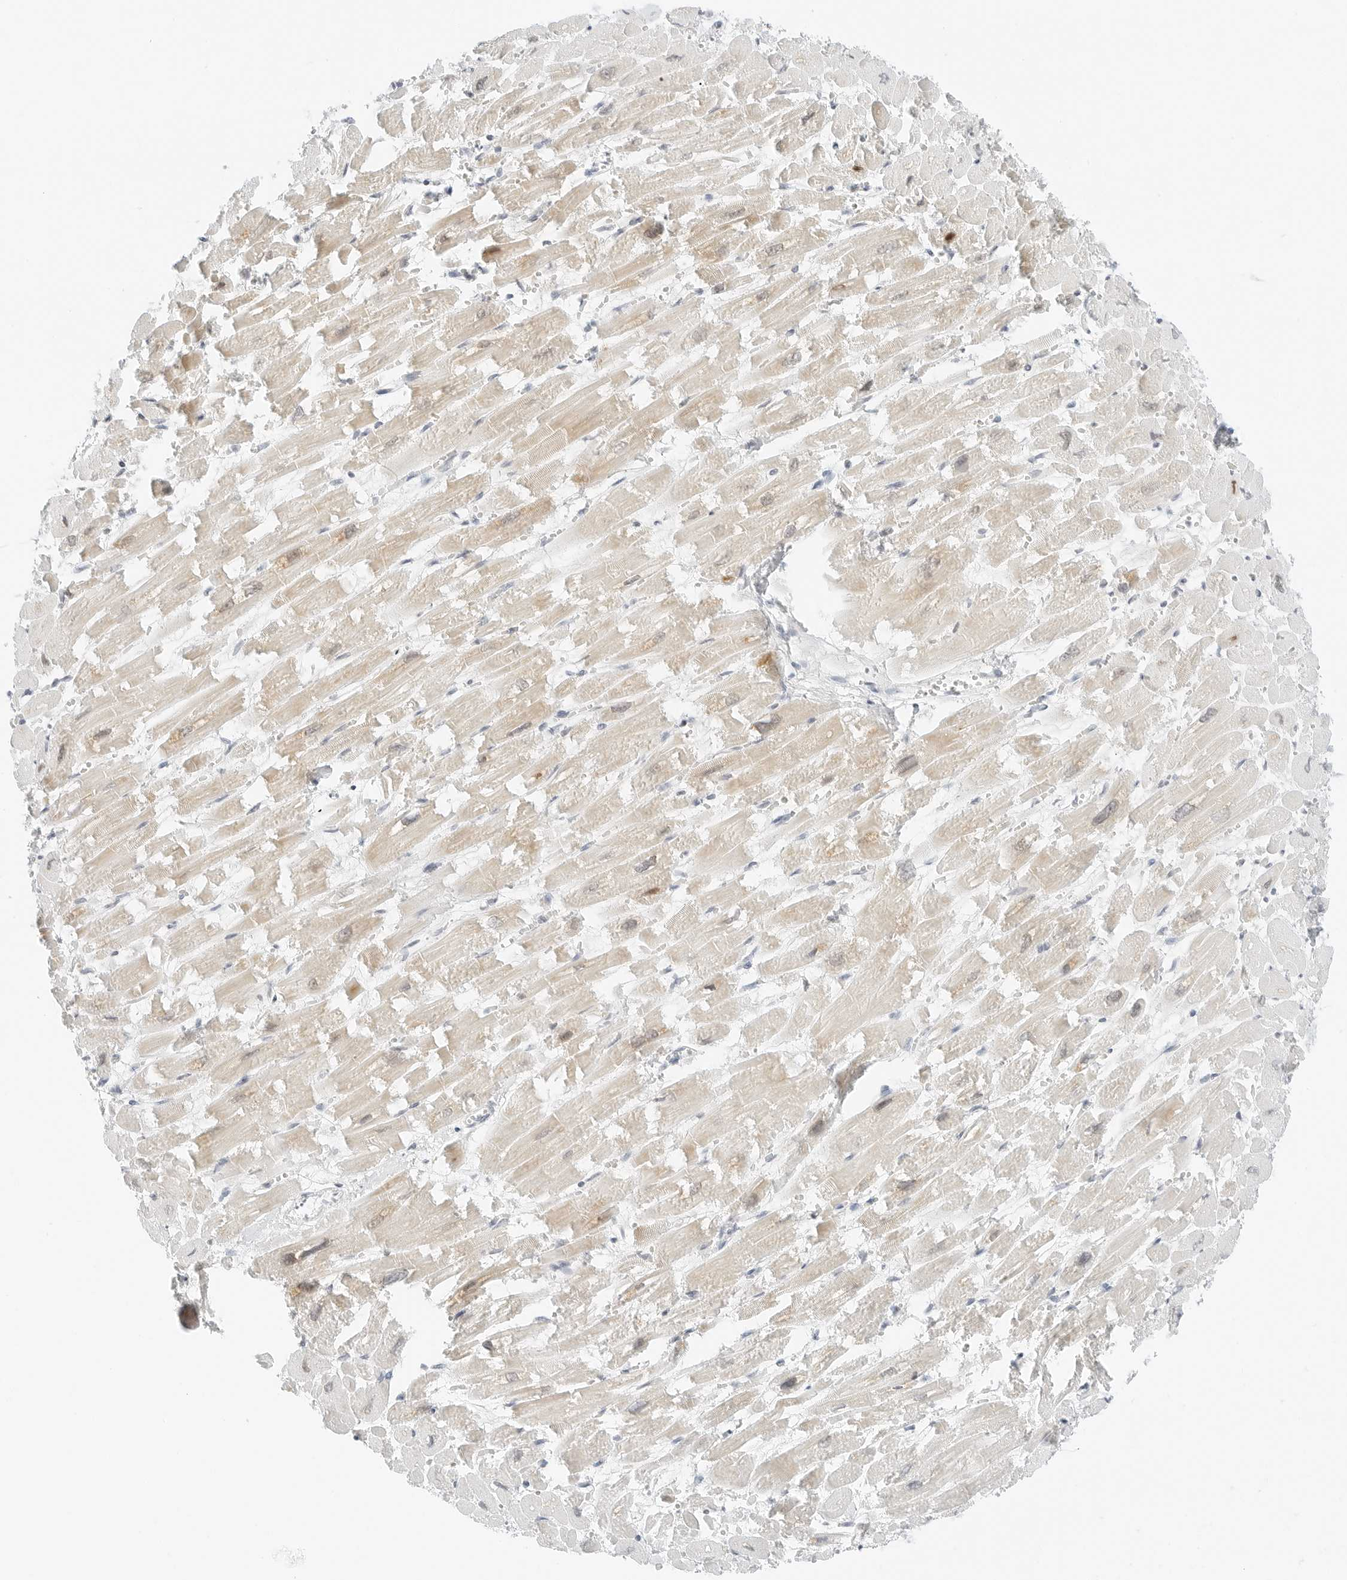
{"staining": {"intensity": "weak", "quantity": "<25%", "location": "cytoplasmic/membranous"}, "tissue": "heart muscle", "cell_type": "Cardiomyocytes", "image_type": "normal", "snomed": [{"axis": "morphology", "description": "Normal tissue, NOS"}, {"axis": "topography", "description": "Heart"}], "caption": "An immunohistochemistry image of unremarkable heart muscle is shown. There is no staining in cardiomyocytes of heart muscle.", "gene": "CCSAP", "patient": {"sex": "male", "age": 54}}